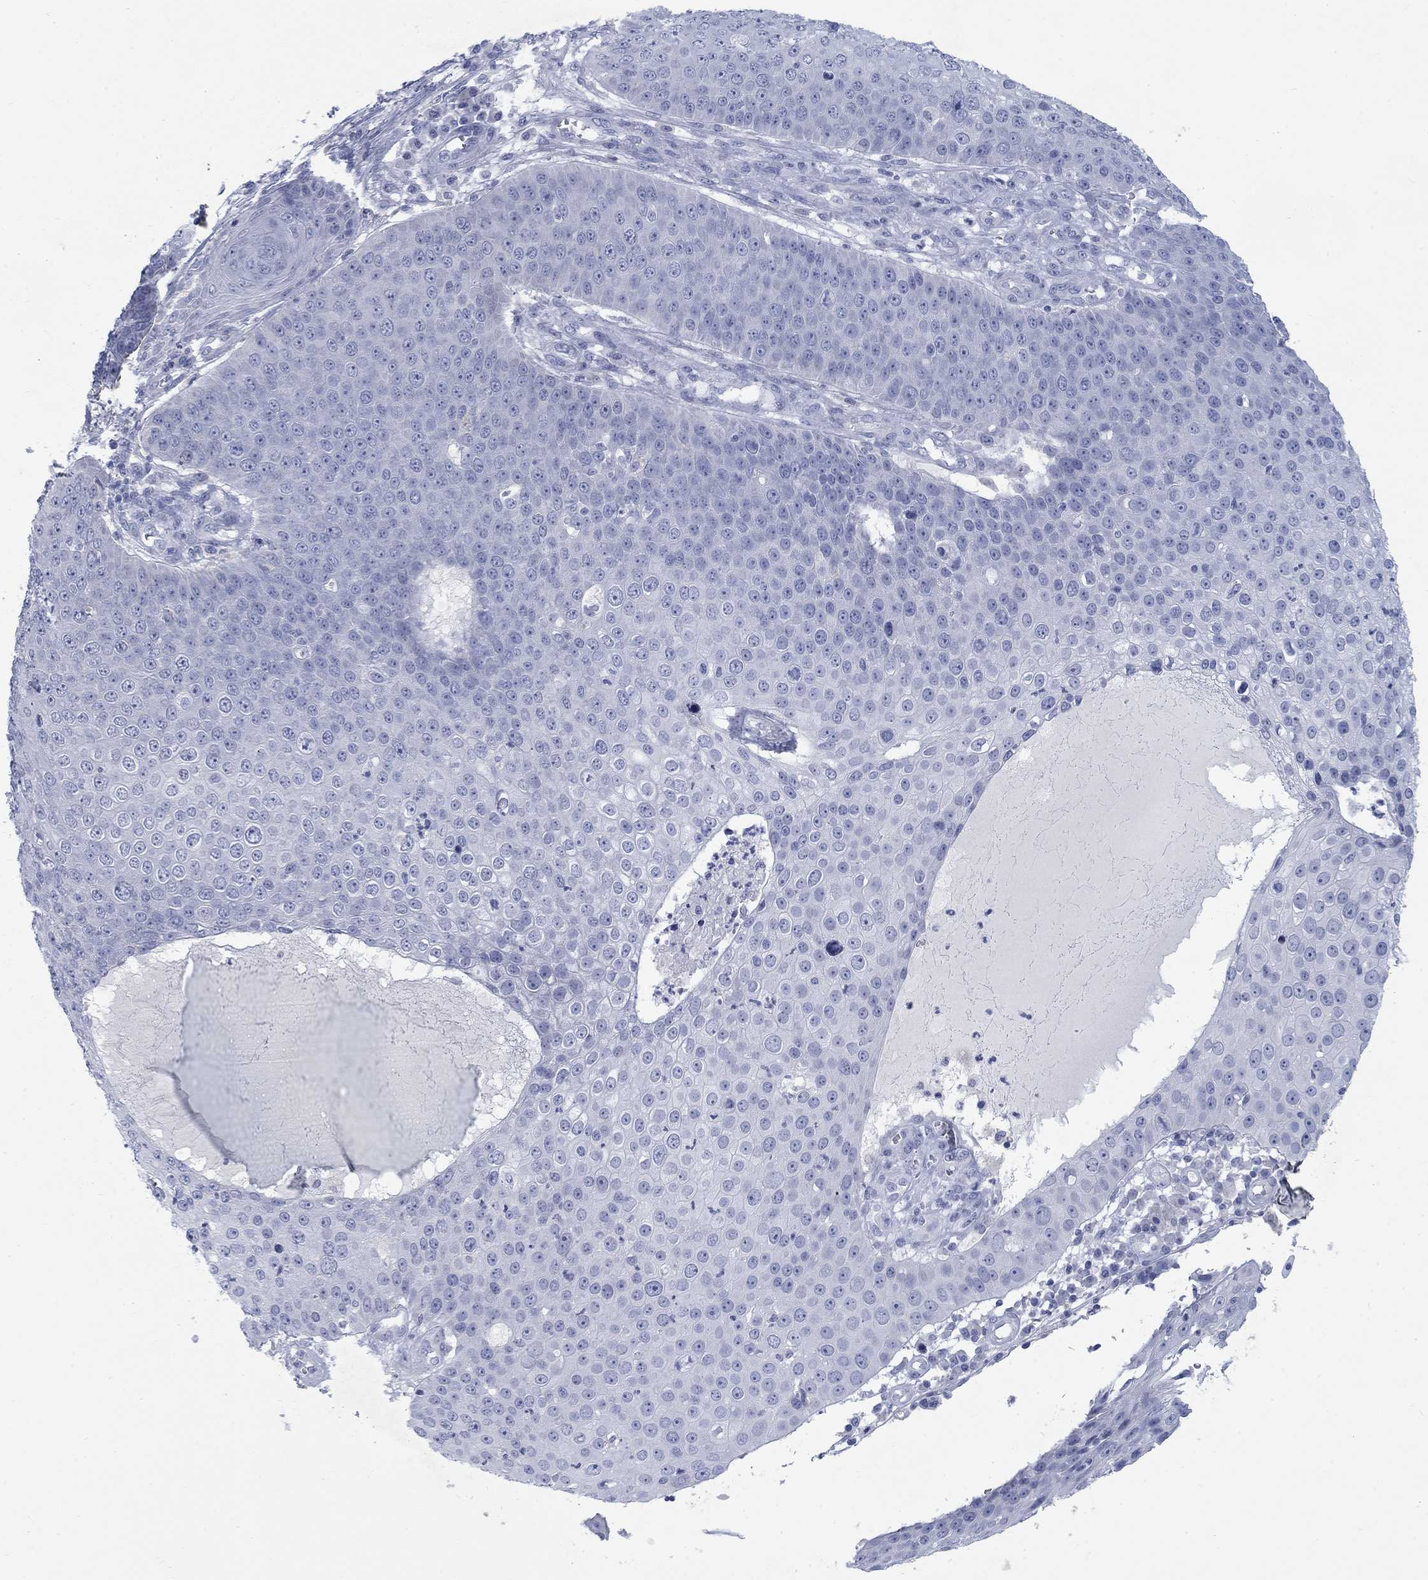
{"staining": {"intensity": "negative", "quantity": "none", "location": "none"}, "tissue": "skin cancer", "cell_type": "Tumor cells", "image_type": "cancer", "snomed": [{"axis": "morphology", "description": "Squamous cell carcinoma, NOS"}, {"axis": "topography", "description": "Skin"}], "caption": "Immunohistochemistry (IHC) photomicrograph of neoplastic tissue: human squamous cell carcinoma (skin) stained with DAB (3,3'-diaminobenzidine) displays no significant protein expression in tumor cells. Brightfield microscopy of immunohistochemistry stained with DAB (brown) and hematoxylin (blue), captured at high magnification.", "gene": "RFTN2", "patient": {"sex": "male", "age": 71}}